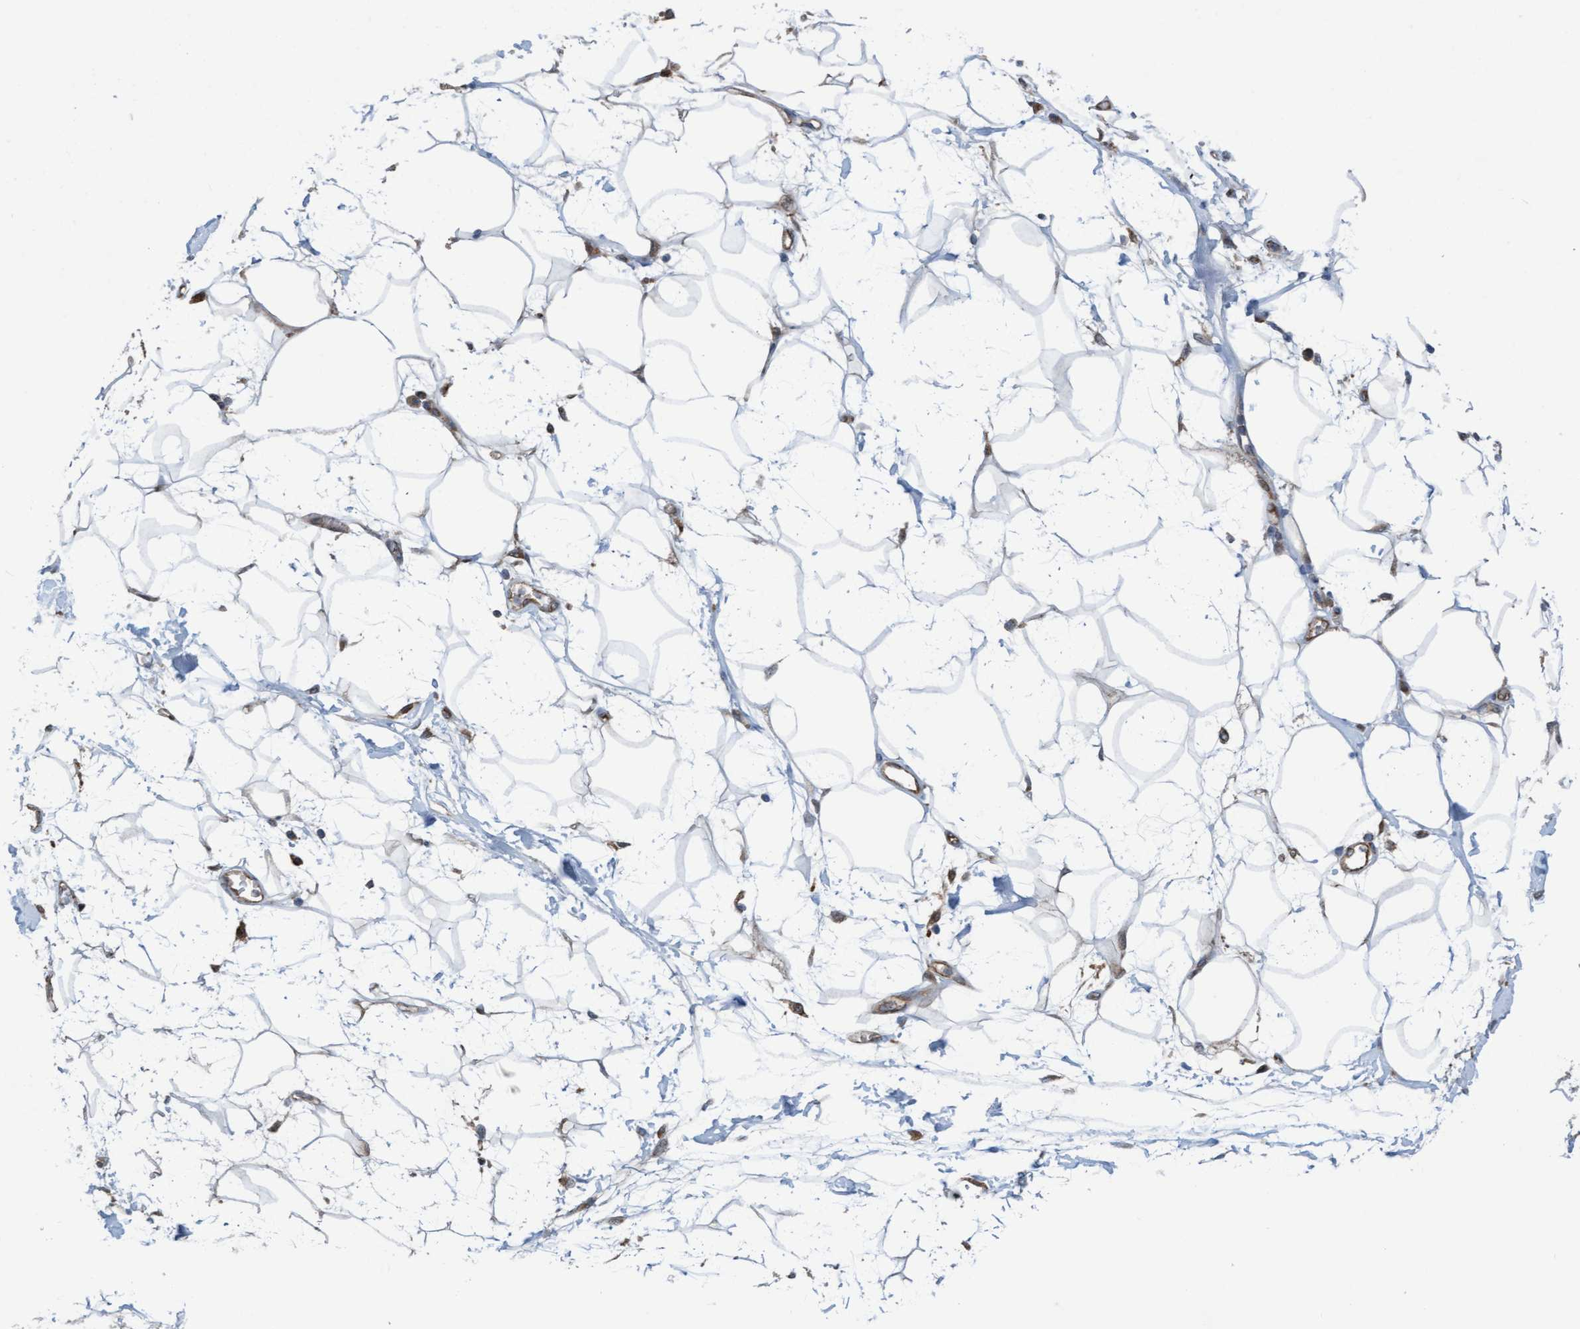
{"staining": {"intensity": "weak", "quantity": ">75%", "location": "cytoplasmic/membranous"}, "tissue": "adipose tissue", "cell_type": "Adipocytes", "image_type": "normal", "snomed": [{"axis": "morphology", "description": "Normal tissue, NOS"}, {"axis": "morphology", "description": "Adenocarcinoma, NOS"}, {"axis": "topography", "description": "Duodenum"}, {"axis": "topography", "description": "Peripheral nerve tissue"}], "caption": "Brown immunohistochemical staining in benign adipose tissue exhibits weak cytoplasmic/membranous positivity in approximately >75% of adipocytes.", "gene": "ZNF566", "patient": {"sex": "female", "age": 60}}